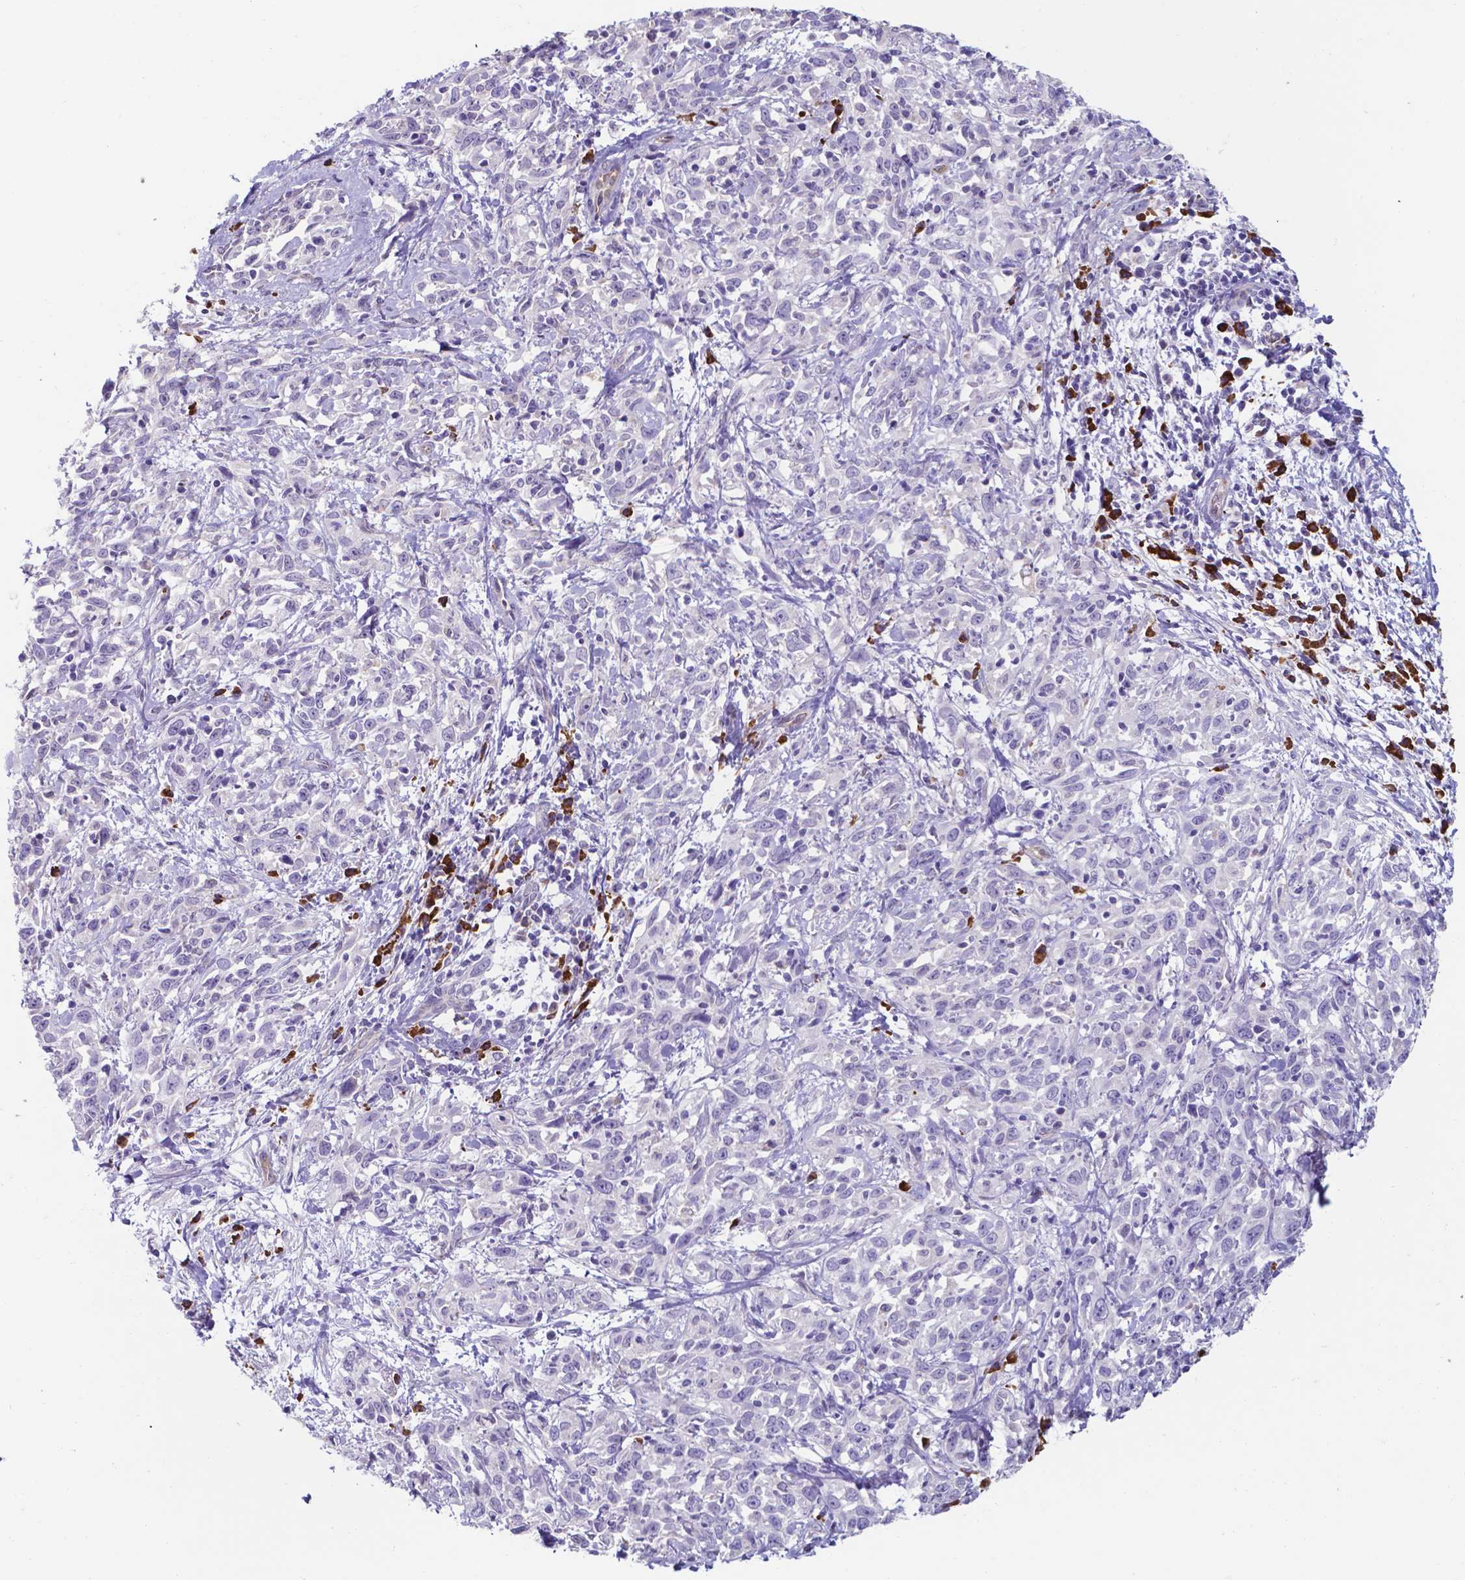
{"staining": {"intensity": "negative", "quantity": "none", "location": "none"}, "tissue": "cervical cancer", "cell_type": "Tumor cells", "image_type": "cancer", "snomed": [{"axis": "morphology", "description": "Adenocarcinoma, NOS"}, {"axis": "topography", "description": "Cervix"}], "caption": "Tumor cells are negative for protein expression in human cervical cancer. Brightfield microscopy of IHC stained with DAB (brown) and hematoxylin (blue), captured at high magnification.", "gene": "UBE2J1", "patient": {"sex": "female", "age": 40}}